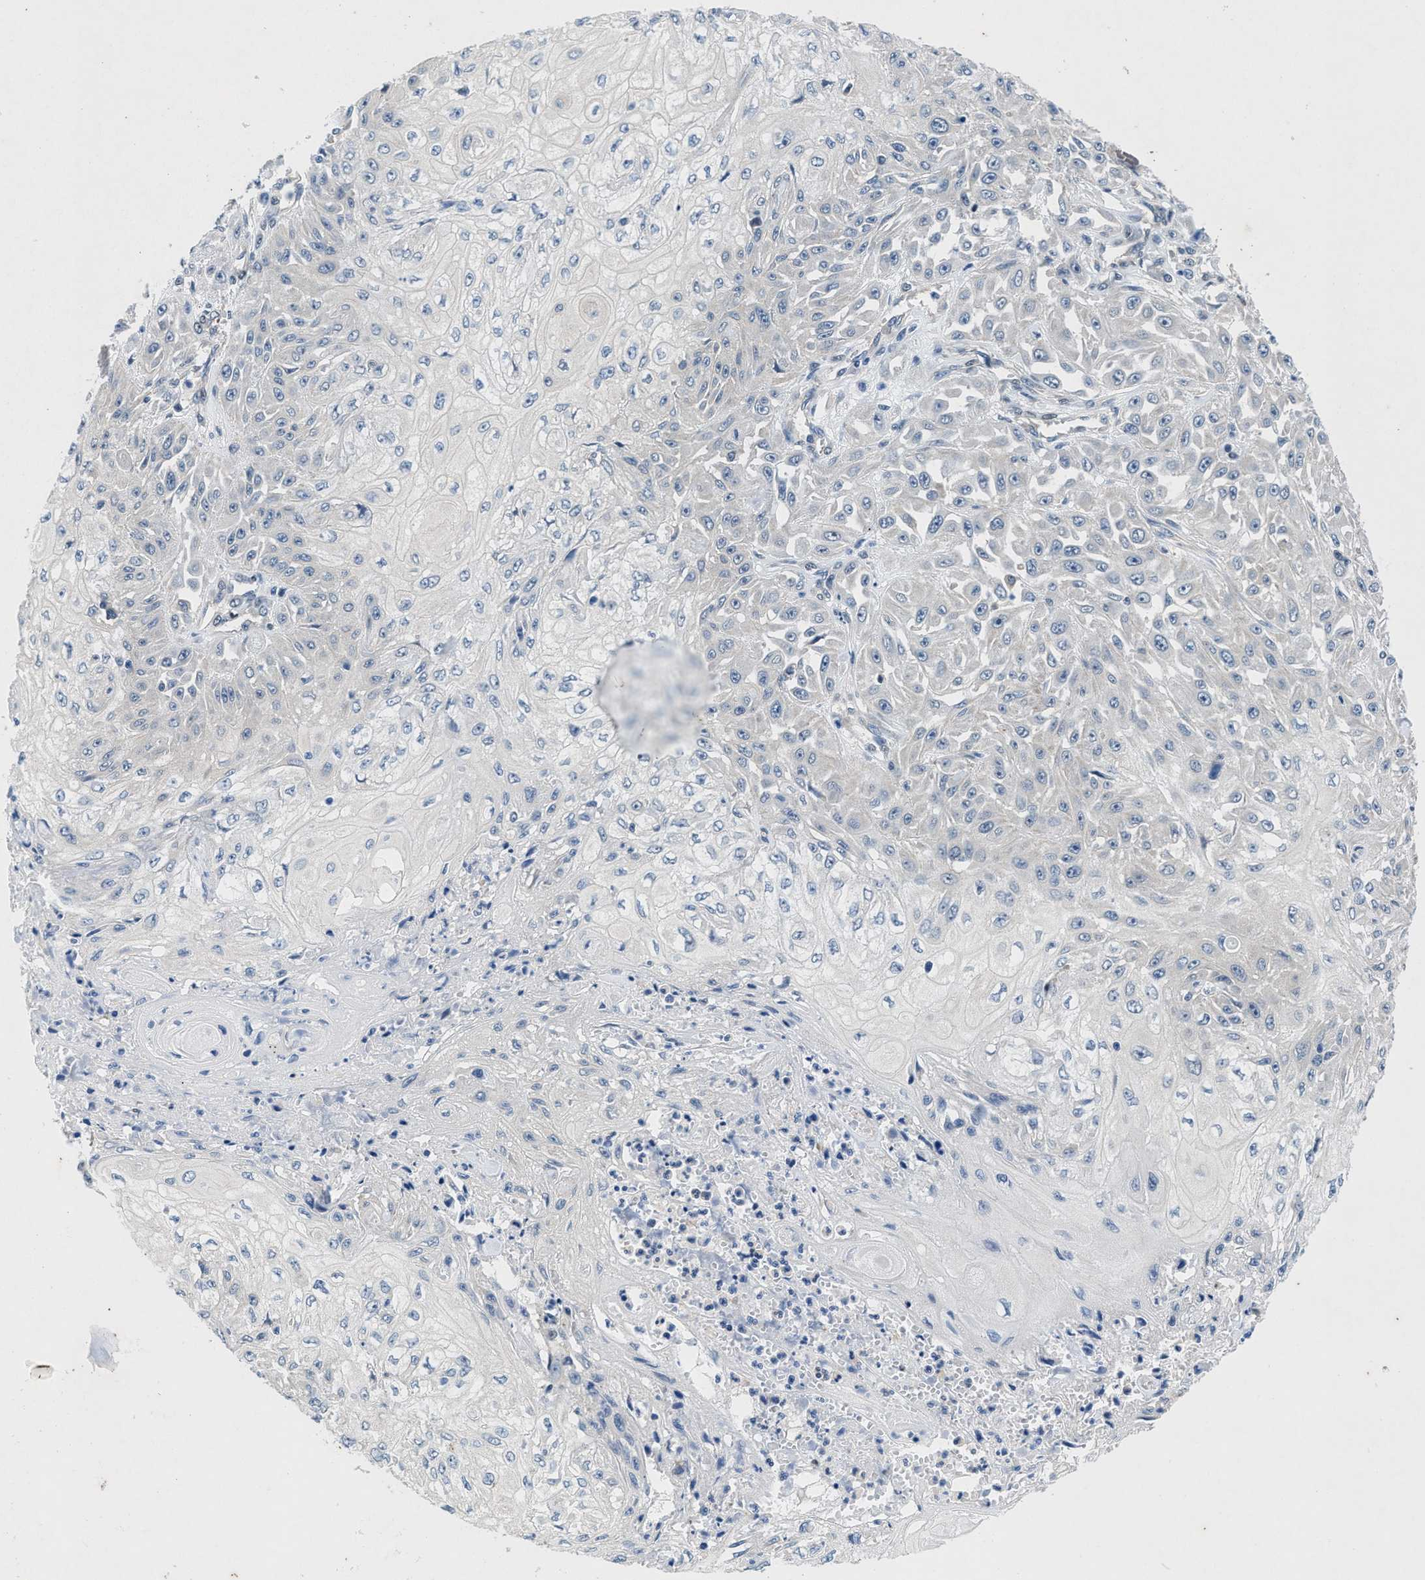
{"staining": {"intensity": "negative", "quantity": "none", "location": "none"}, "tissue": "skin cancer", "cell_type": "Tumor cells", "image_type": "cancer", "snomed": [{"axis": "morphology", "description": "Squamous cell carcinoma, NOS"}, {"axis": "morphology", "description": "Squamous cell carcinoma, metastatic, NOS"}, {"axis": "topography", "description": "Skin"}, {"axis": "topography", "description": "Lymph node"}], "caption": "High magnification brightfield microscopy of skin metastatic squamous cell carcinoma stained with DAB (brown) and counterstained with hematoxylin (blue): tumor cells show no significant staining. (DAB (3,3'-diaminobenzidine) immunohistochemistry (IHC) with hematoxylin counter stain).", "gene": "COPS2", "patient": {"sex": "male", "age": 75}}